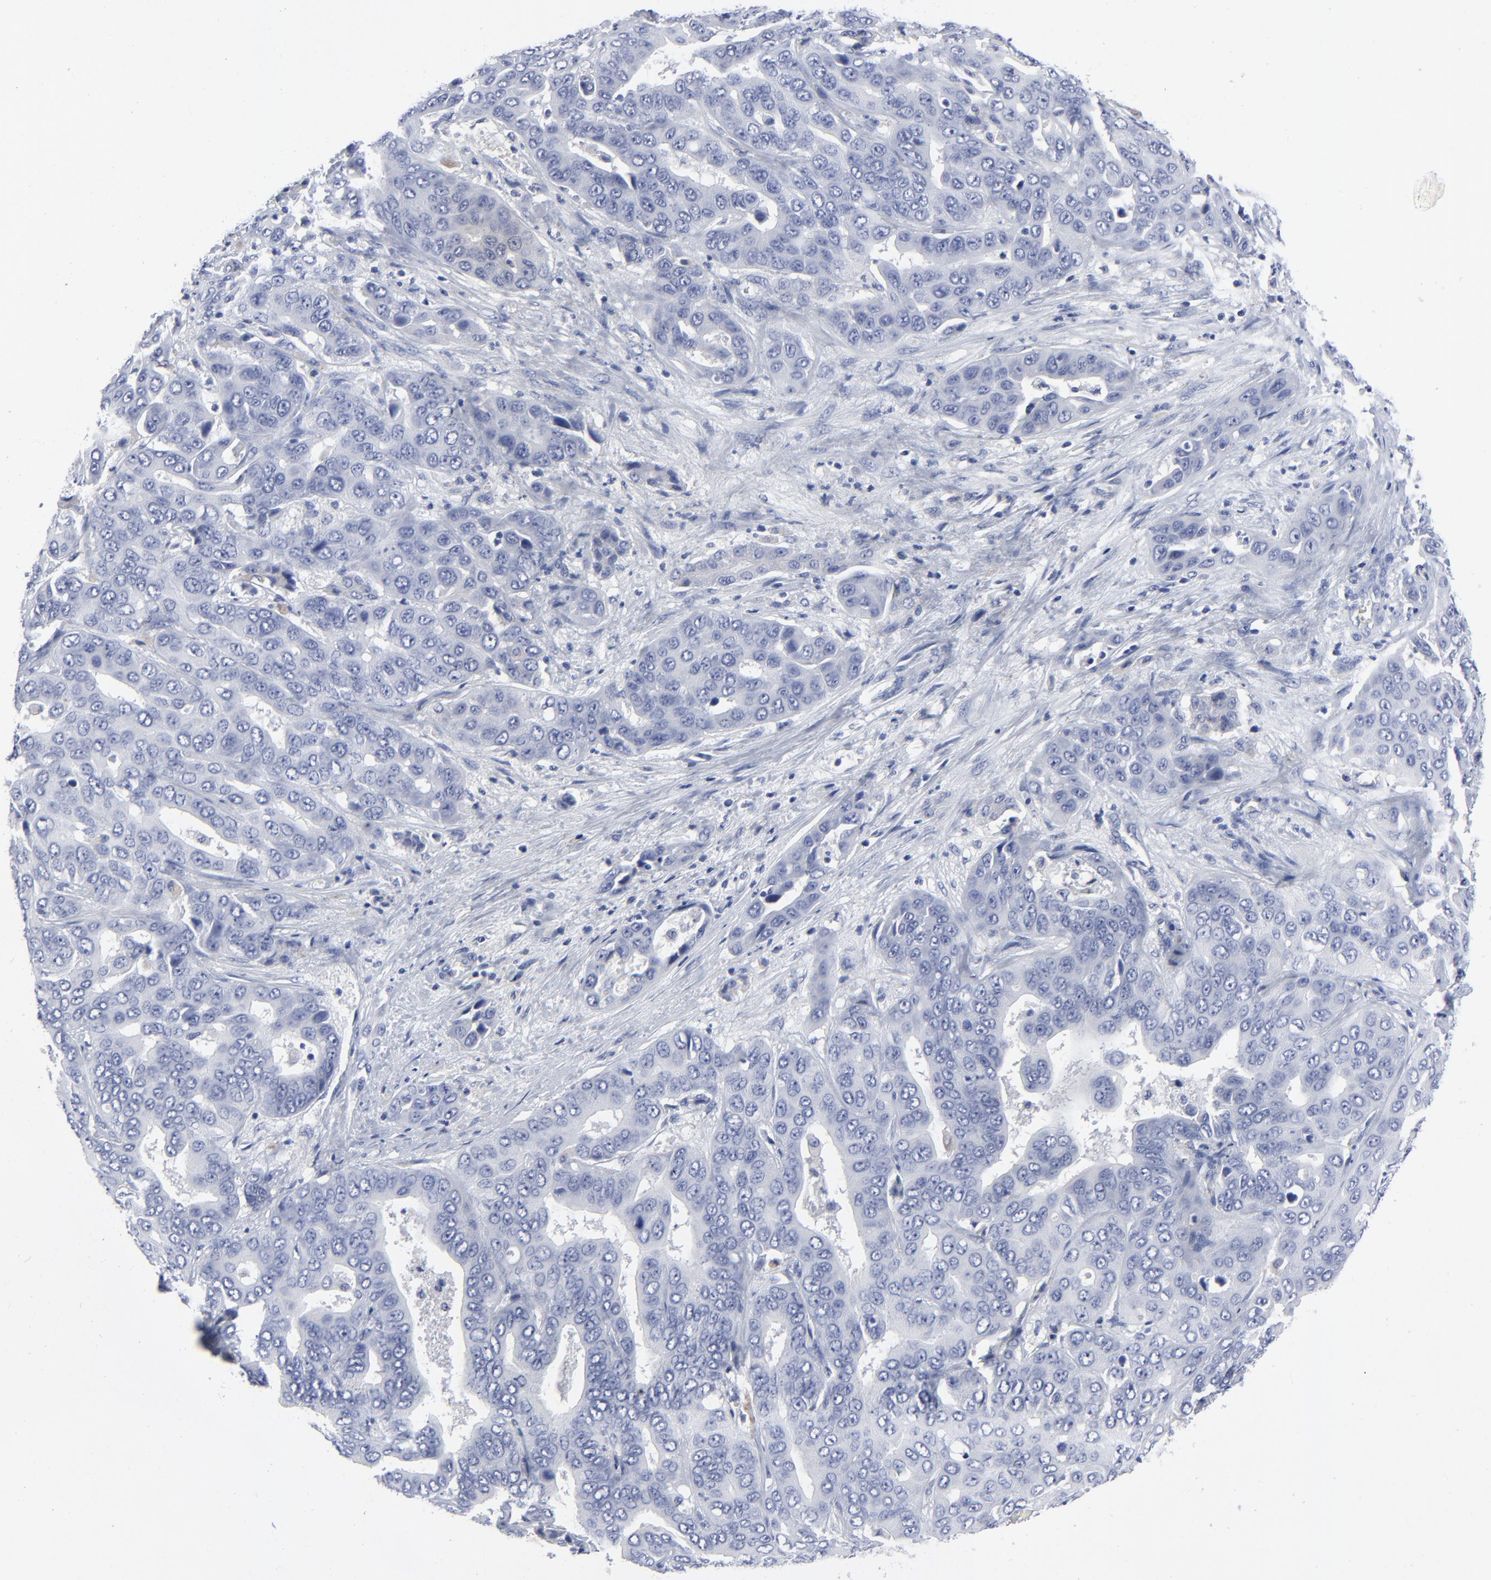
{"staining": {"intensity": "negative", "quantity": "none", "location": "none"}, "tissue": "liver cancer", "cell_type": "Tumor cells", "image_type": "cancer", "snomed": [{"axis": "morphology", "description": "Cholangiocarcinoma"}, {"axis": "topography", "description": "Liver"}], "caption": "A high-resolution histopathology image shows immunohistochemistry staining of liver cancer (cholangiocarcinoma), which displays no significant expression in tumor cells.", "gene": "CLEC4G", "patient": {"sex": "female", "age": 52}}